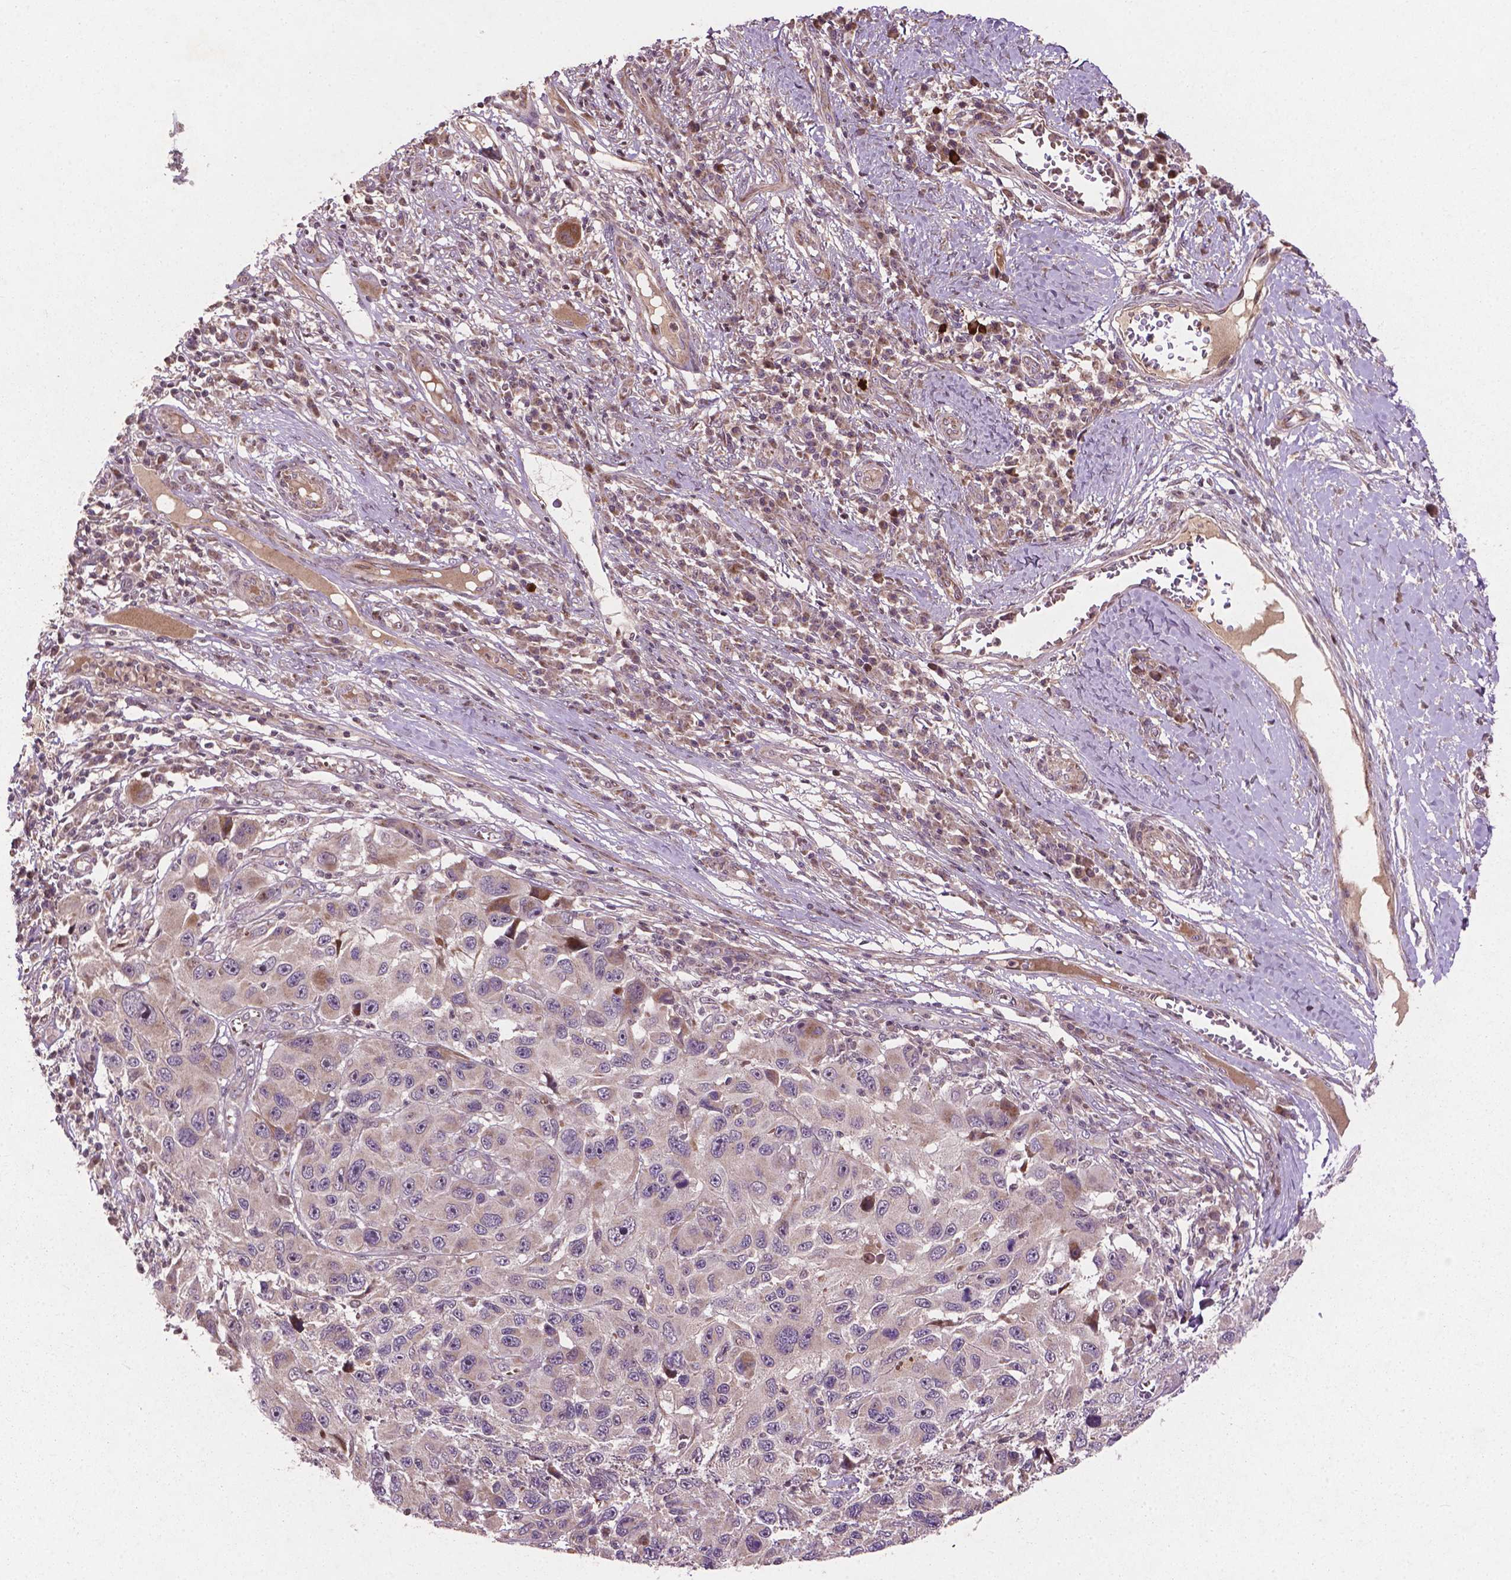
{"staining": {"intensity": "moderate", "quantity": "<25%", "location": "cytoplasmic/membranous"}, "tissue": "melanoma", "cell_type": "Tumor cells", "image_type": "cancer", "snomed": [{"axis": "morphology", "description": "Malignant melanoma, NOS"}, {"axis": "topography", "description": "Skin"}], "caption": "A high-resolution image shows immunohistochemistry (IHC) staining of melanoma, which demonstrates moderate cytoplasmic/membranous expression in about <25% of tumor cells.", "gene": "B3GALNT2", "patient": {"sex": "male", "age": 53}}